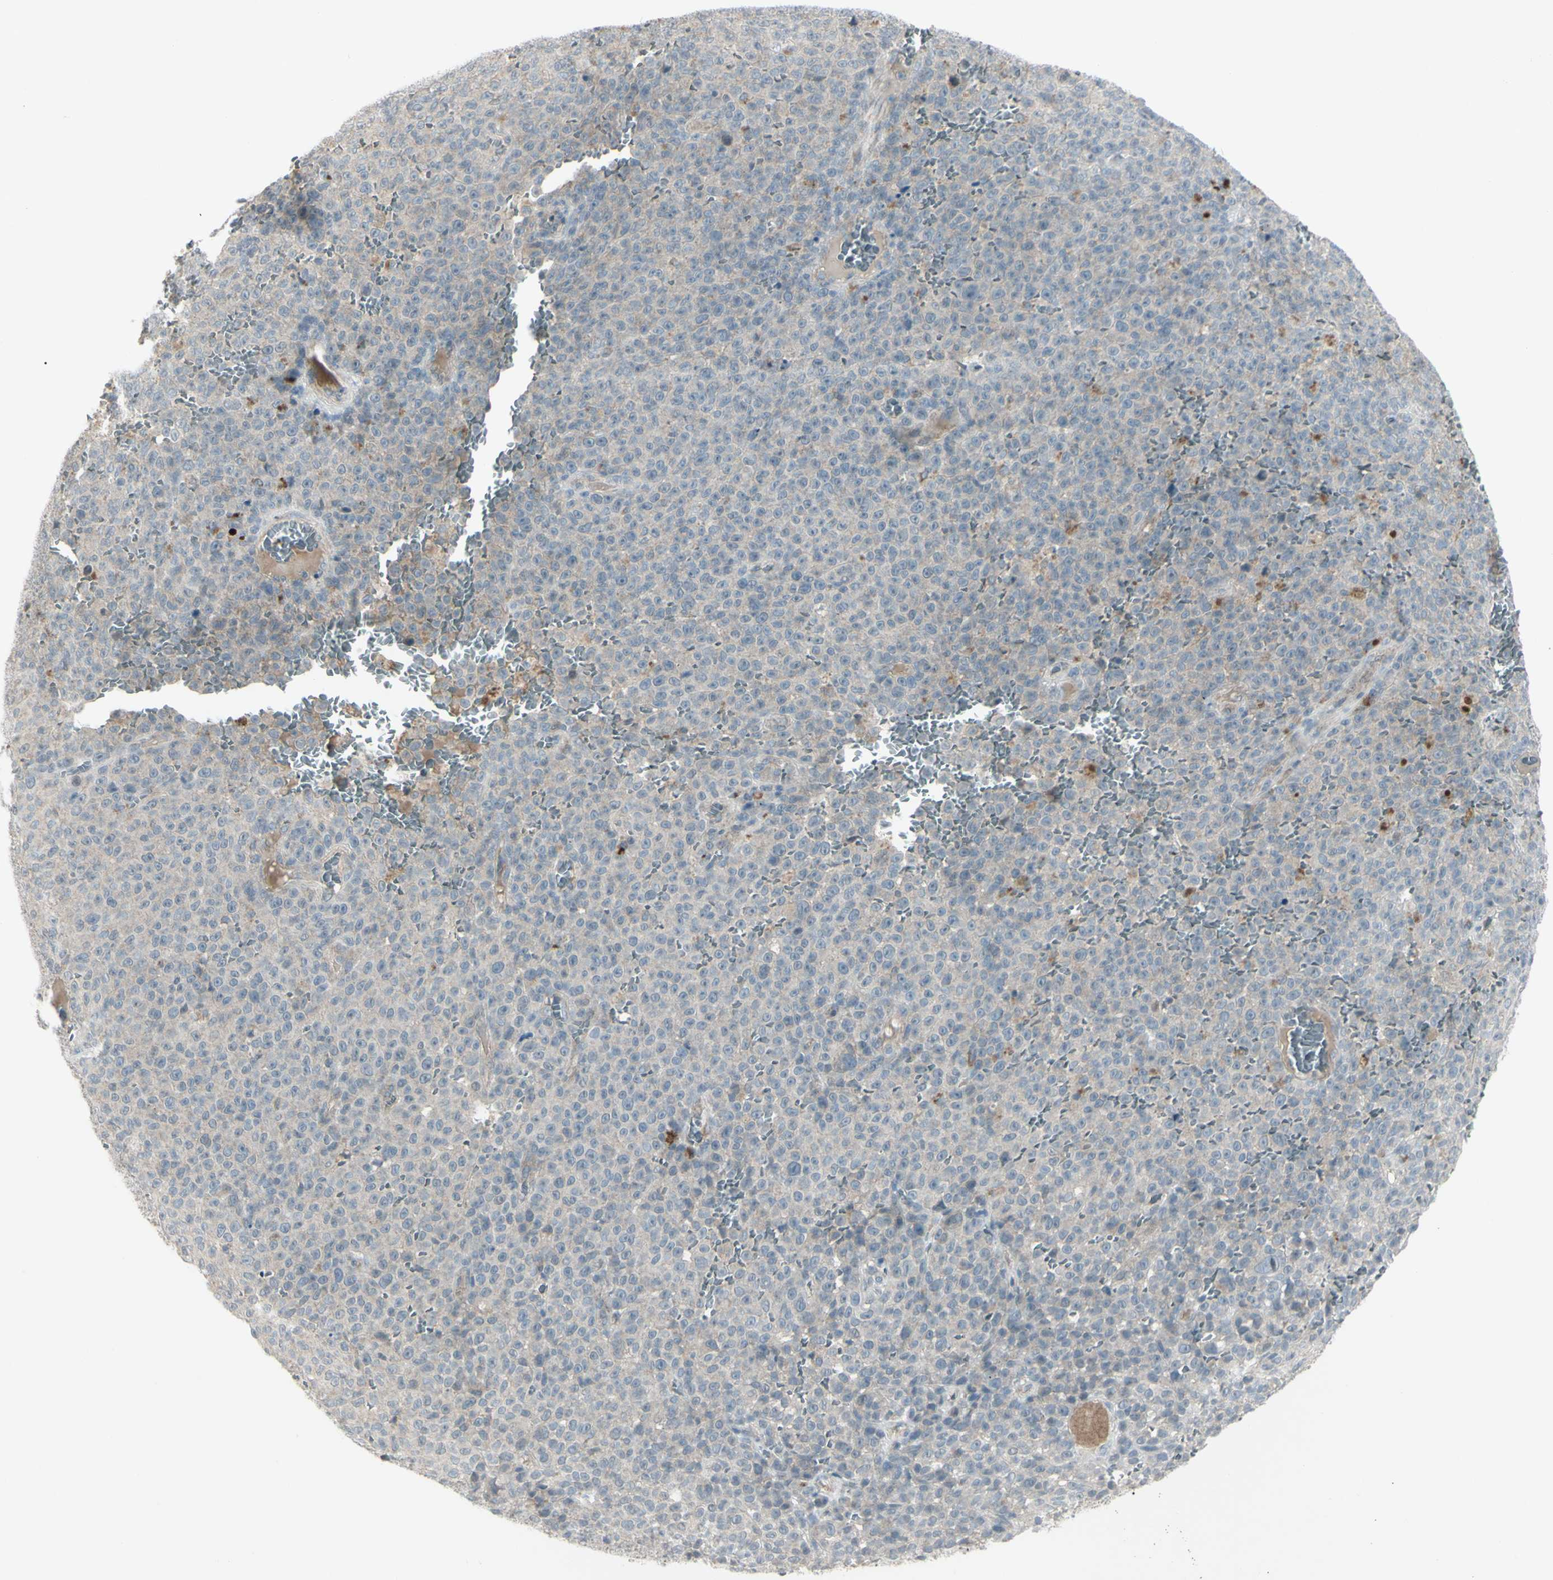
{"staining": {"intensity": "weak", "quantity": ">75%", "location": "cytoplasmic/membranous"}, "tissue": "melanoma", "cell_type": "Tumor cells", "image_type": "cancer", "snomed": [{"axis": "morphology", "description": "Malignant melanoma, NOS"}, {"axis": "topography", "description": "Skin"}], "caption": "Brown immunohistochemical staining in human melanoma displays weak cytoplasmic/membranous expression in about >75% of tumor cells. (DAB (3,3'-diaminobenzidine) IHC with brightfield microscopy, high magnification).", "gene": "SH3GL2", "patient": {"sex": "female", "age": 82}}